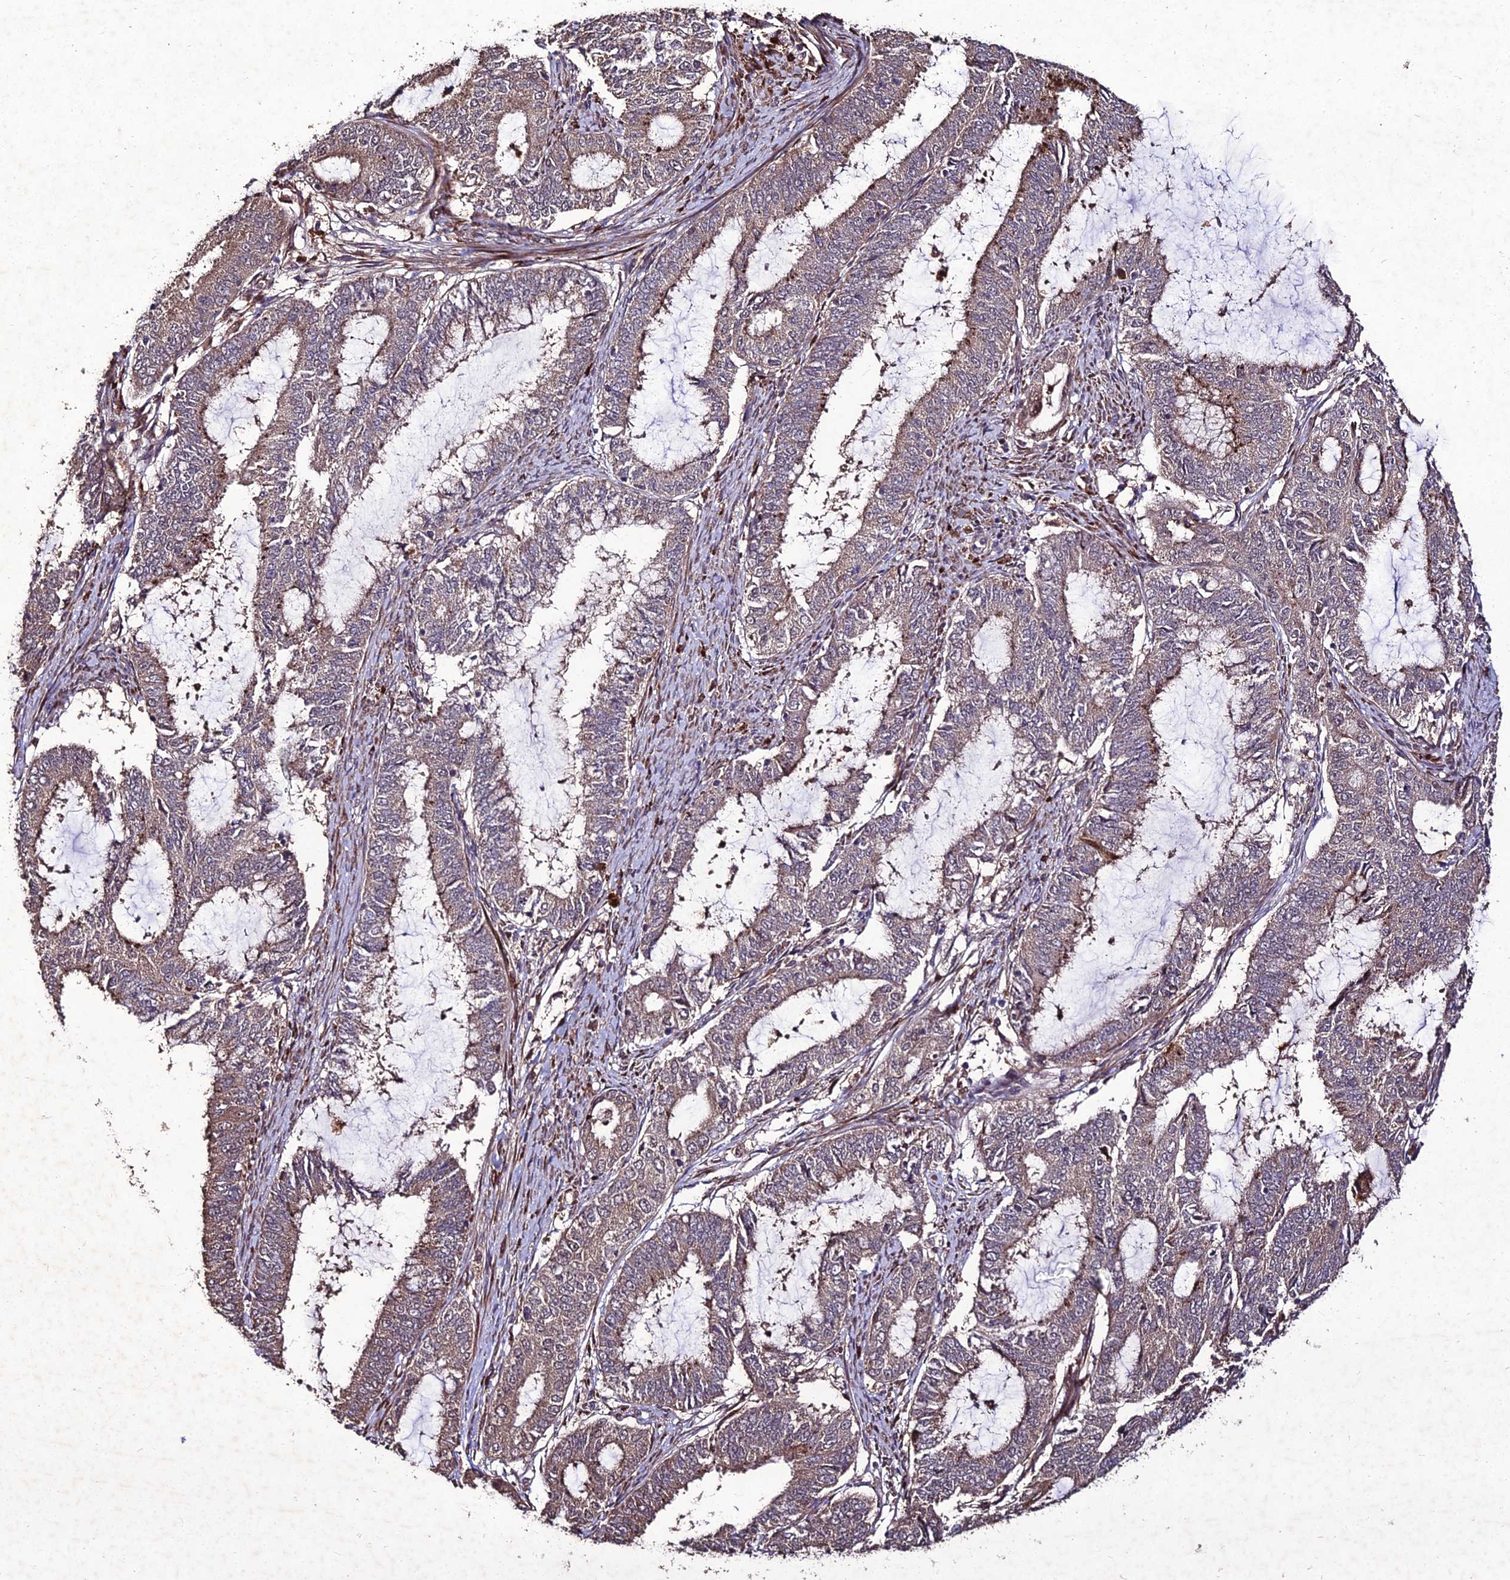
{"staining": {"intensity": "weak", "quantity": "25%-75%", "location": "cytoplasmic/membranous"}, "tissue": "endometrial cancer", "cell_type": "Tumor cells", "image_type": "cancer", "snomed": [{"axis": "morphology", "description": "Adenocarcinoma, NOS"}, {"axis": "topography", "description": "Endometrium"}], "caption": "Adenocarcinoma (endometrial) tissue demonstrates weak cytoplasmic/membranous positivity in approximately 25%-75% of tumor cells, visualized by immunohistochemistry.", "gene": "ZNF766", "patient": {"sex": "female", "age": 51}}